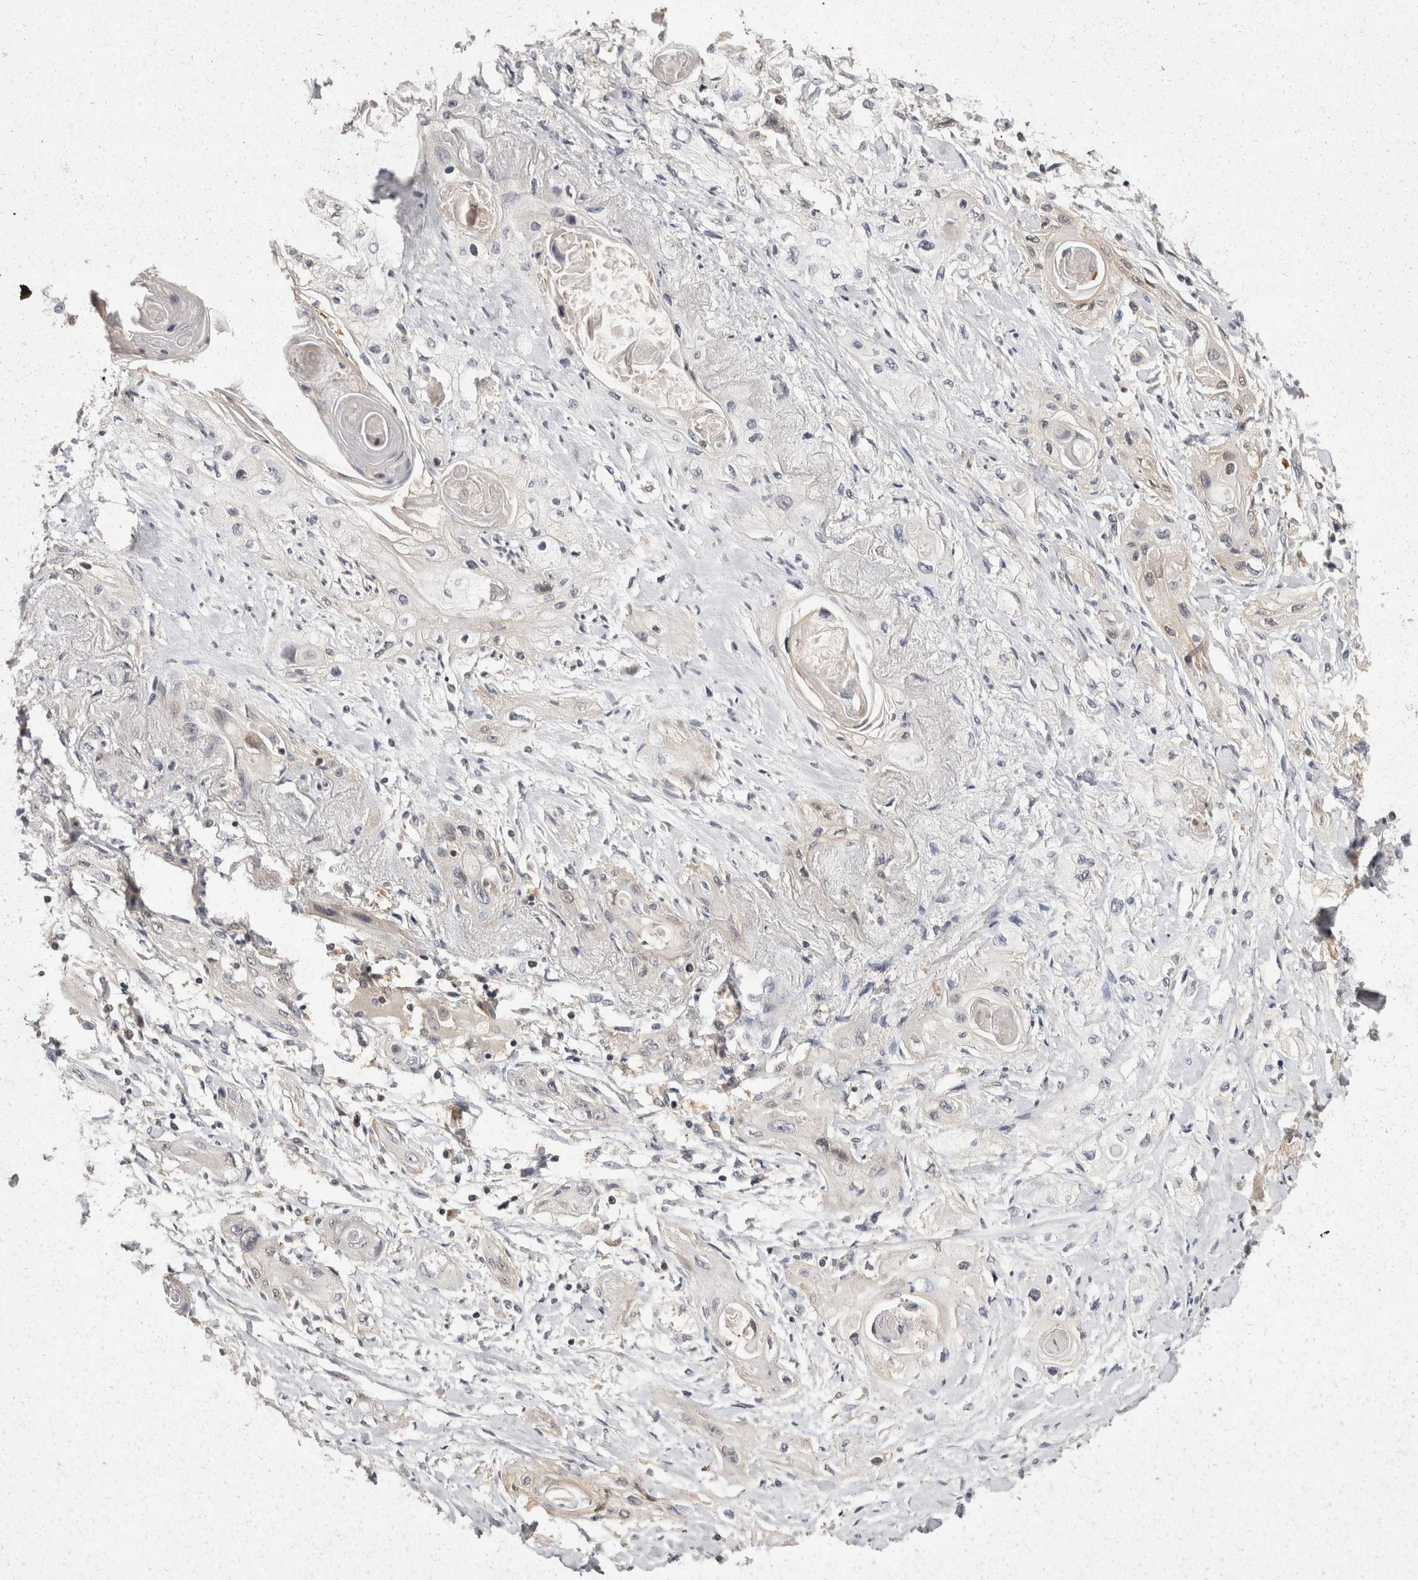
{"staining": {"intensity": "weak", "quantity": "<25%", "location": "cytoplasmic/membranous"}, "tissue": "lung cancer", "cell_type": "Tumor cells", "image_type": "cancer", "snomed": [{"axis": "morphology", "description": "Squamous cell carcinoma, NOS"}, {"axis": "topography", "description": "Lung"}], "caption": "Image shows no protein staining in tumor cells of lung cancer (squamous cell carcinoma) tissue.", "gene": "ACAT2", "patient": {"sex": "female", "age": 47}}